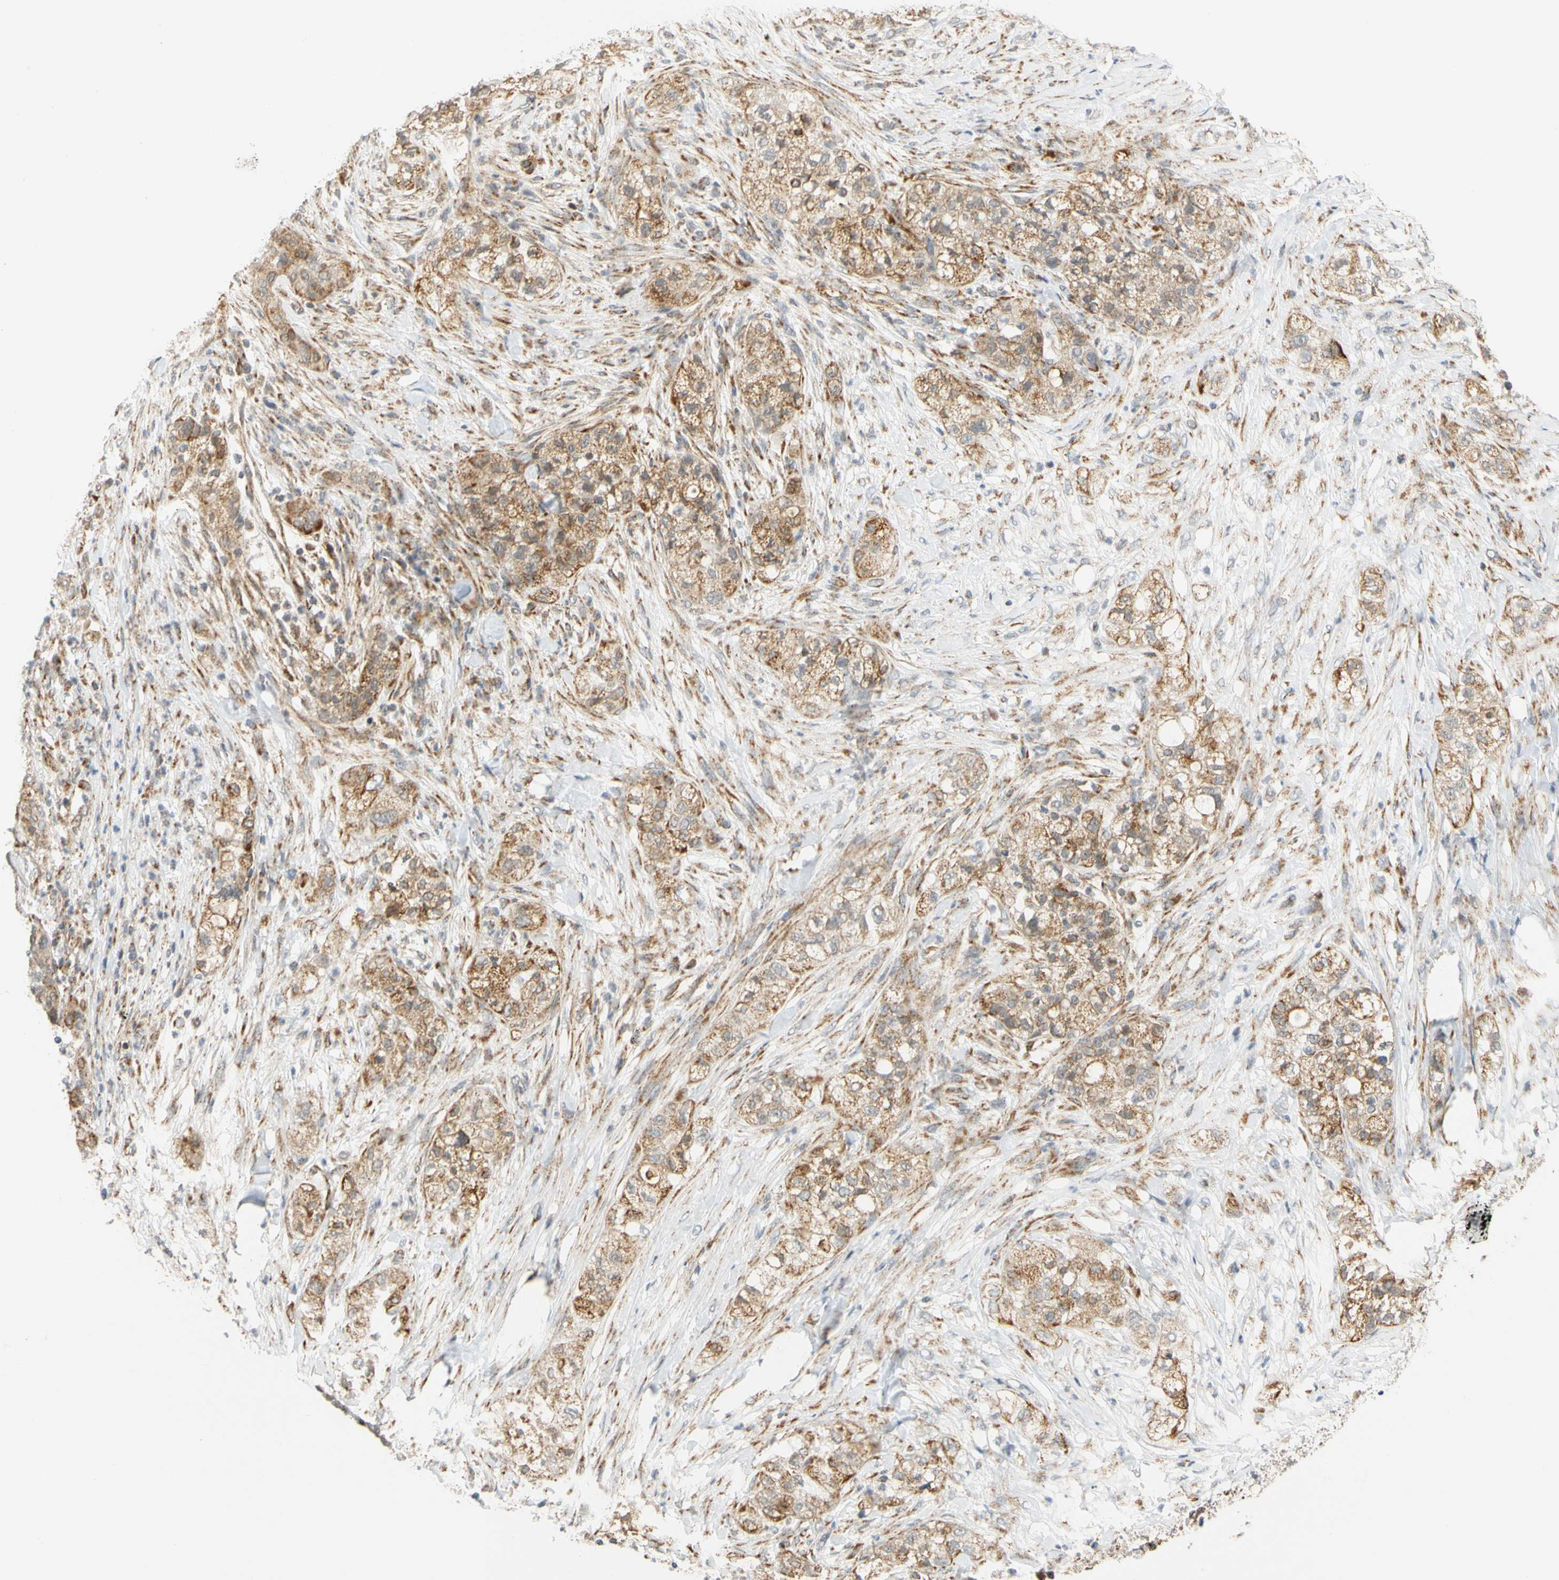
{"staining": {"intensity": "moderate", "quantity": "25%-75%", "location": "cytoplasmic/membranous"}, "tissue": "pancreatic cancer", "cell_type": "Tumor cells", "image_type": "cancer", "snomed": [{"axis": "morphology", "description": "Adenocarcinoma, NOS"}, {"axis": "topography", "description": "Pancreas"}], "caption": "IHC histopathology image of human adenocarcinoma (pancreatic) stained for a protein (brown), which displays medium levels of moderate cytoplasmic/membranous positivity in approximately 25%-75% of tumor cells.", "gene": "SFXN3", "patient": {"sex": "female", "age": 78}}